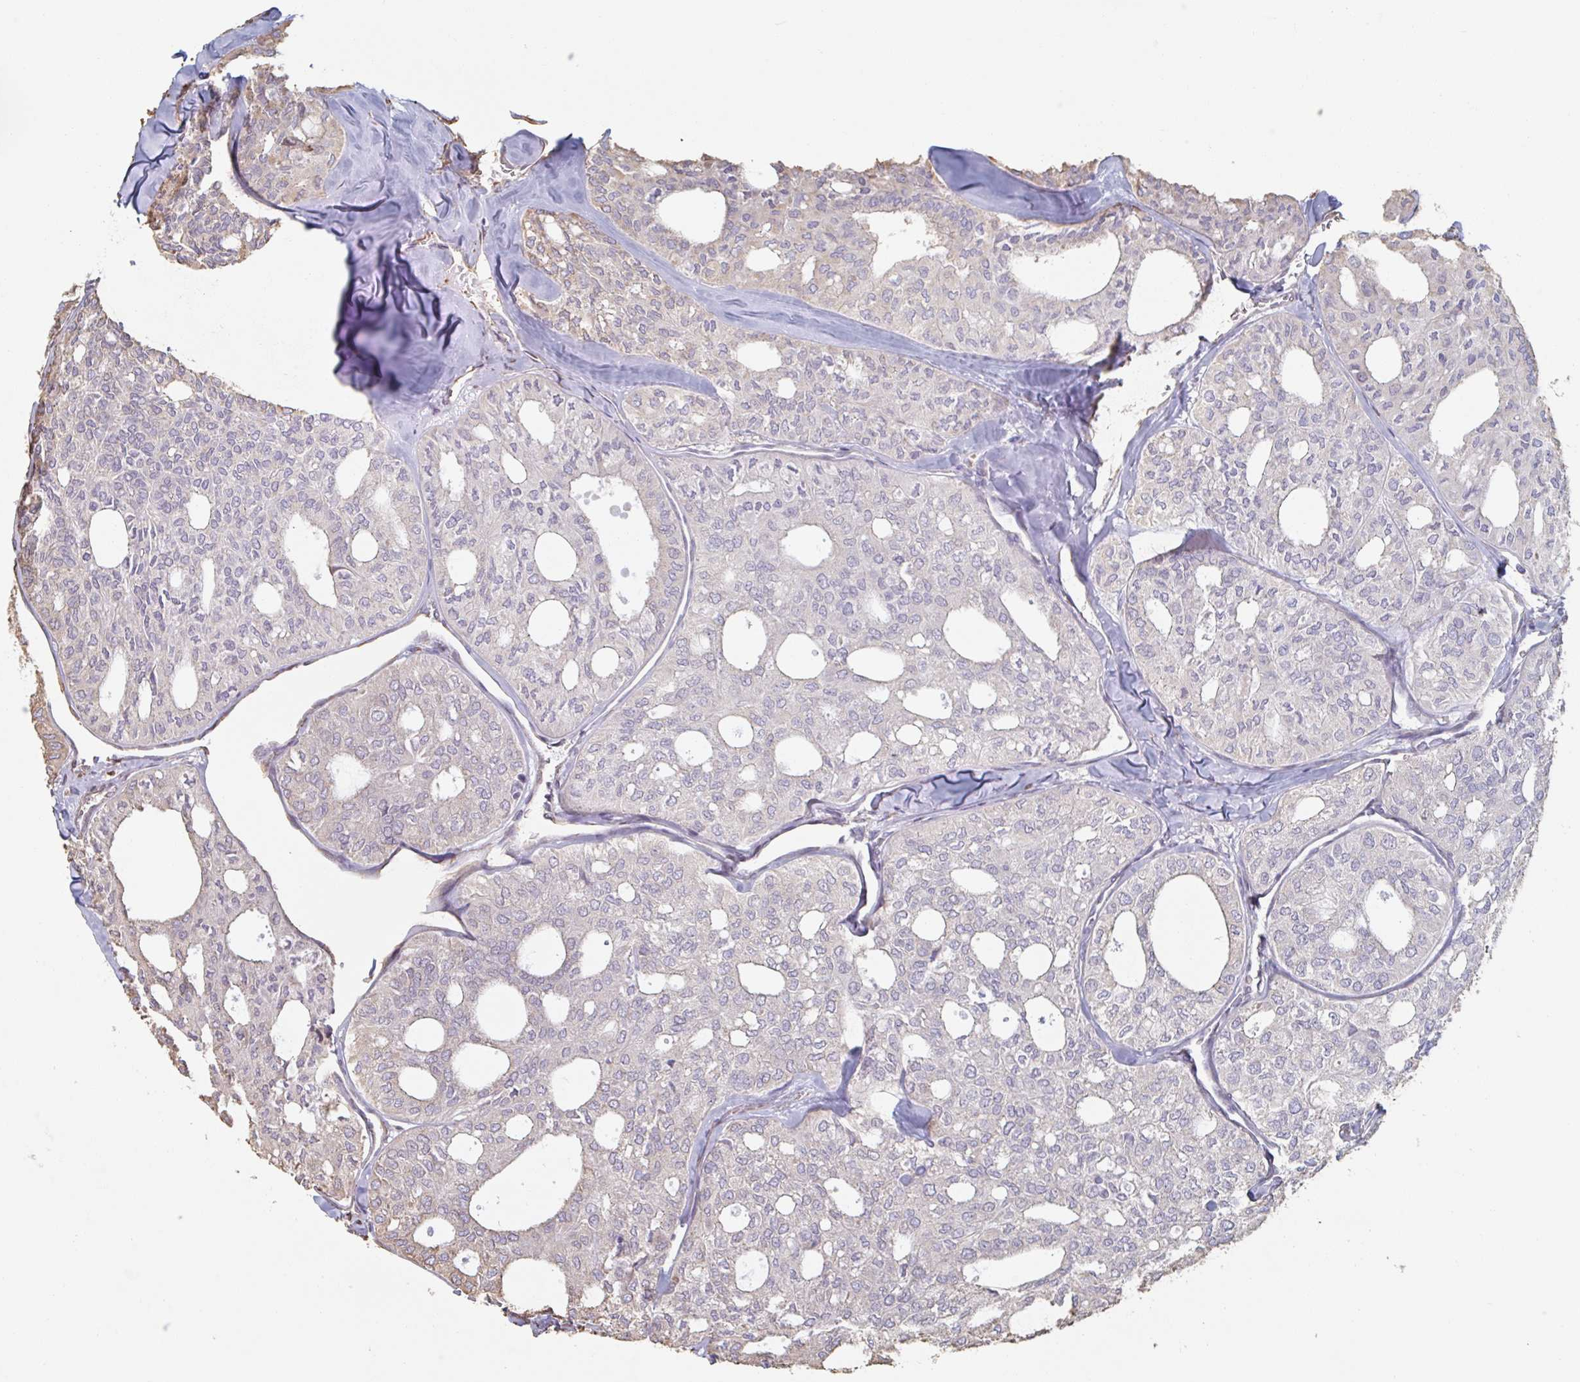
{"staining": {"intensity": "moderate", "quantity": "<25%", "location": "cytoplasmic/membranous"}, "tissue": "thyroid cancer", "cell_type": "Tumor cells", "image_type": "cancer", "snomed": [{"axis": "morphology", "description": "Follicular adenoma carcinoma, NOS"}, {"axis": "topography", "description": "Thyroid gland"}], "caption": "Protein analysis of thyroid follicular adenoma carcinoma tissue reveals moderate cytoplasmic/membranous staining in about <25% of tumor cells. (IHC, brightfield microscopy, high magnification).", "gene": "RAB5IF", "patient": {"sex": "male", "age": 75}}